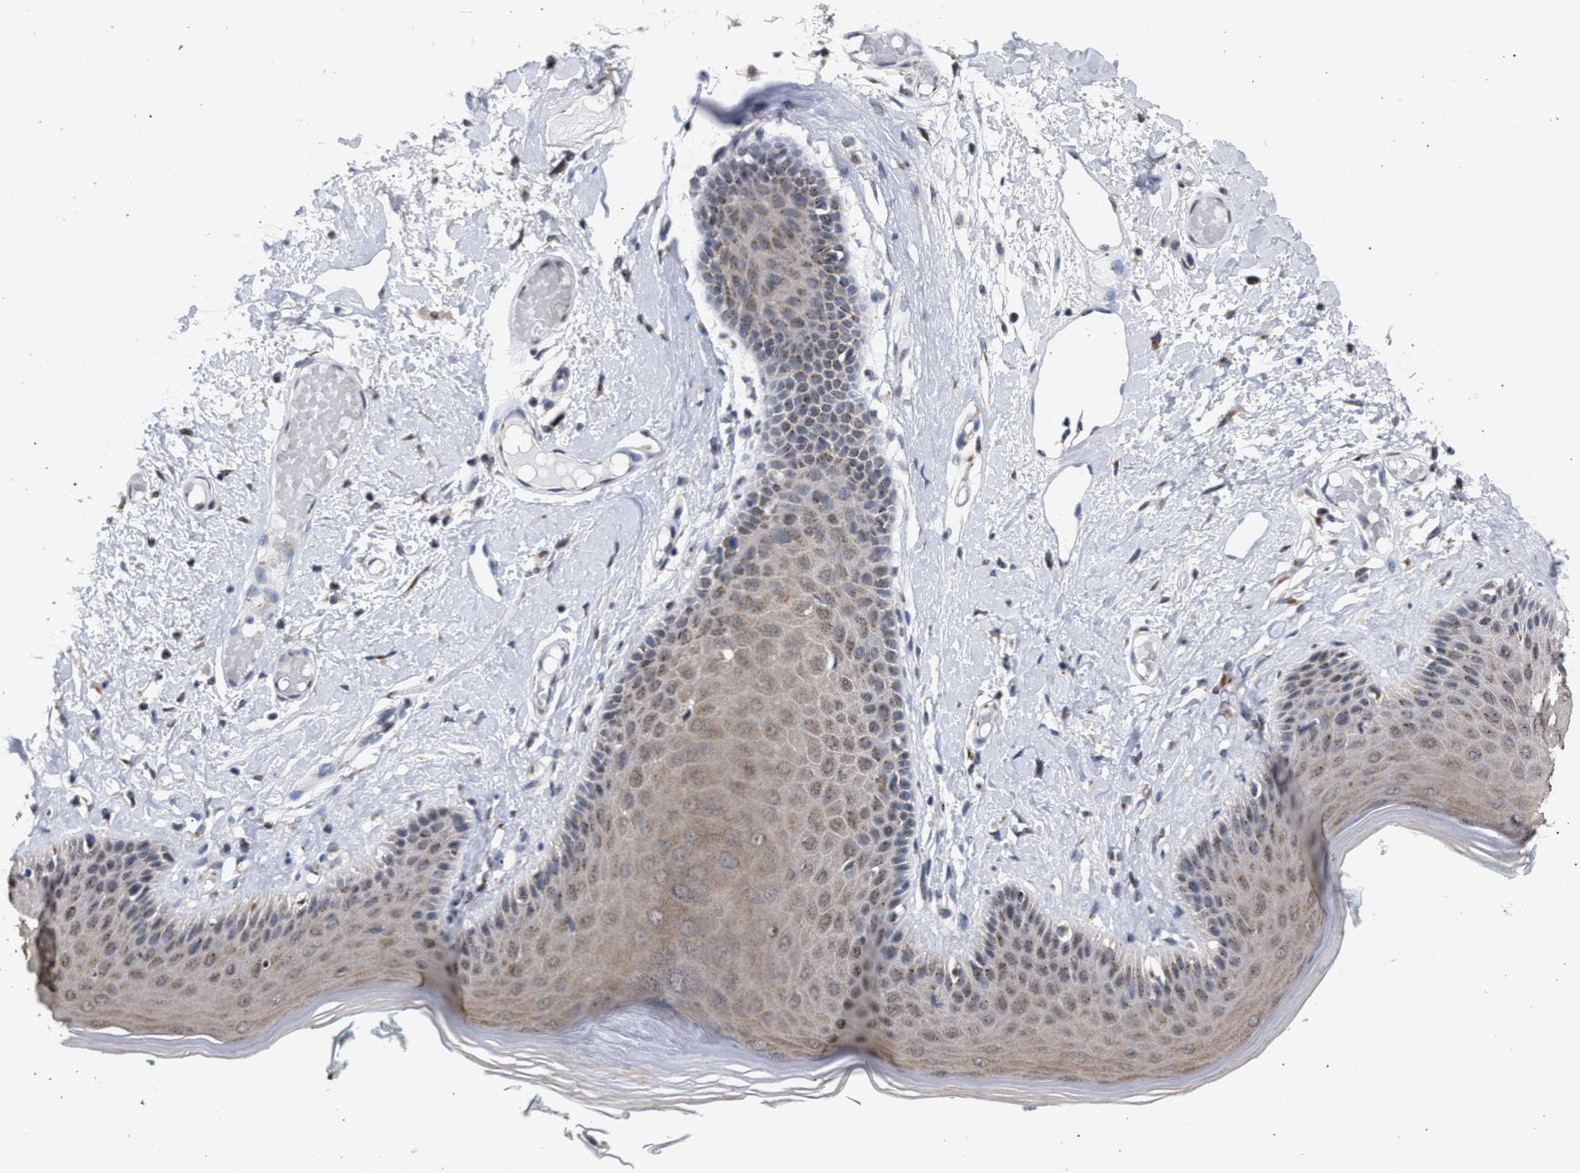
{"staining": {"intensity": "weak", "quantity": ">75%", "location": "cytoplasmic/membranous"}, "tissue": "skin", "cell_type": "Epidermal cells", "image_type": "normal", "snomed": [{"axis": "morphology", "description": "Normal tissue, NOS"}, {"axis": "topography", "description": "Vulva"}], "caption": "IHC micrograph of benign skin: human skin stained using immunohistochemistry (IHC) exhibits low levels of weak protein expression localized specifically in the cytoplasmic/membranous of epidermal cells, appearing as a cytoplasmic/membranous brown color.", "gene": "GOLGA2", "patient": {"sex": "female", "age": 73}}